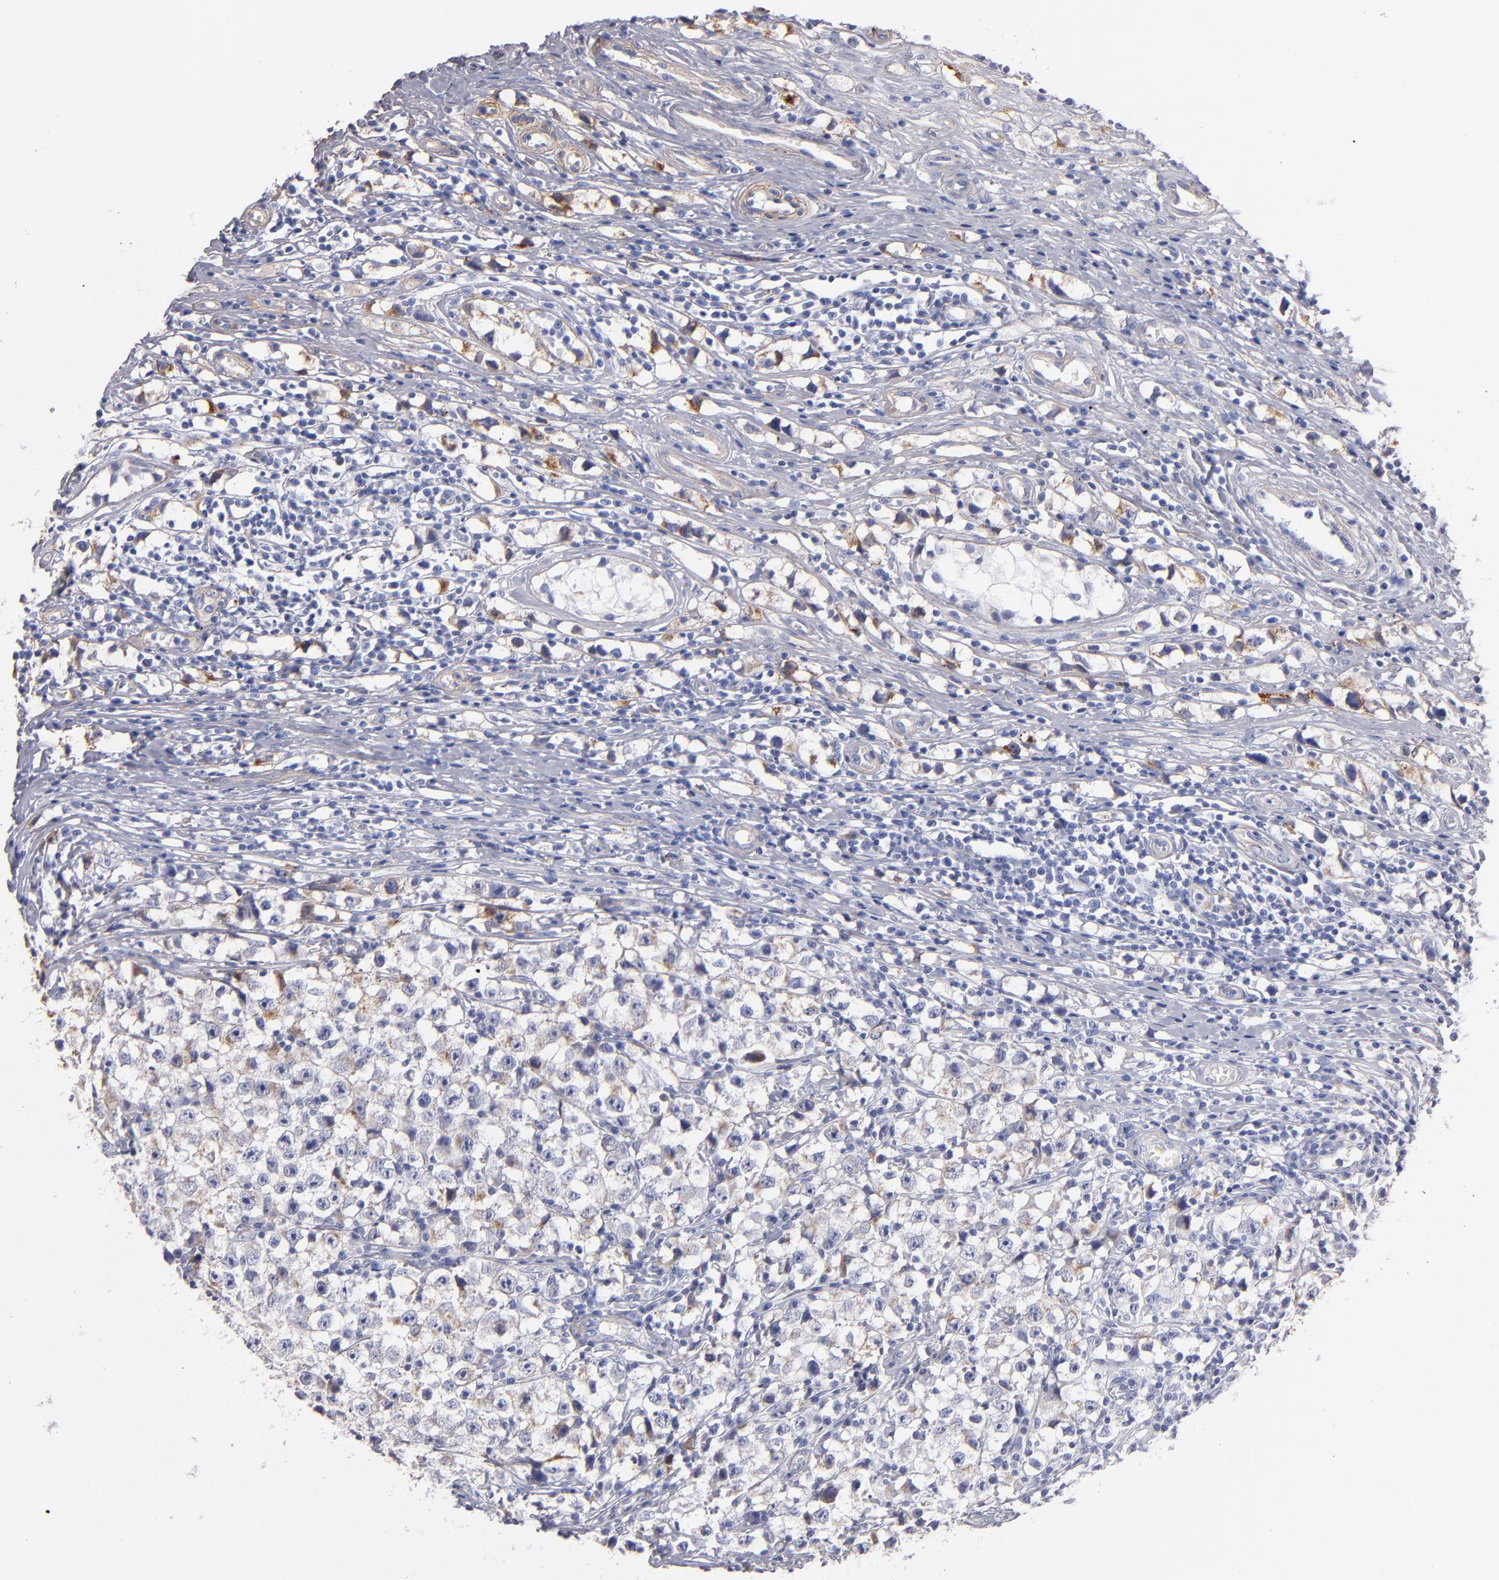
{"staining": {"intensity": "weak", "quantity": "25%-75%", "location": "cytoplasmic/membranous"}, "tissue": "testis cancer", "cell_type": "Tumor cells", "image_type": "cancer", "snomed": [{"axis": "morphology", "description": "Seminoma, NOS"}, {"axis": "topography", "description": "Testis"}], "caption": "A photomicrograph of testis seminoma stained for a protein displays weak cytoplasmic/membranous brown staining in tumor cells.", "gene": "LAMC1", "patient": {"sex": "male", "age": 35}}